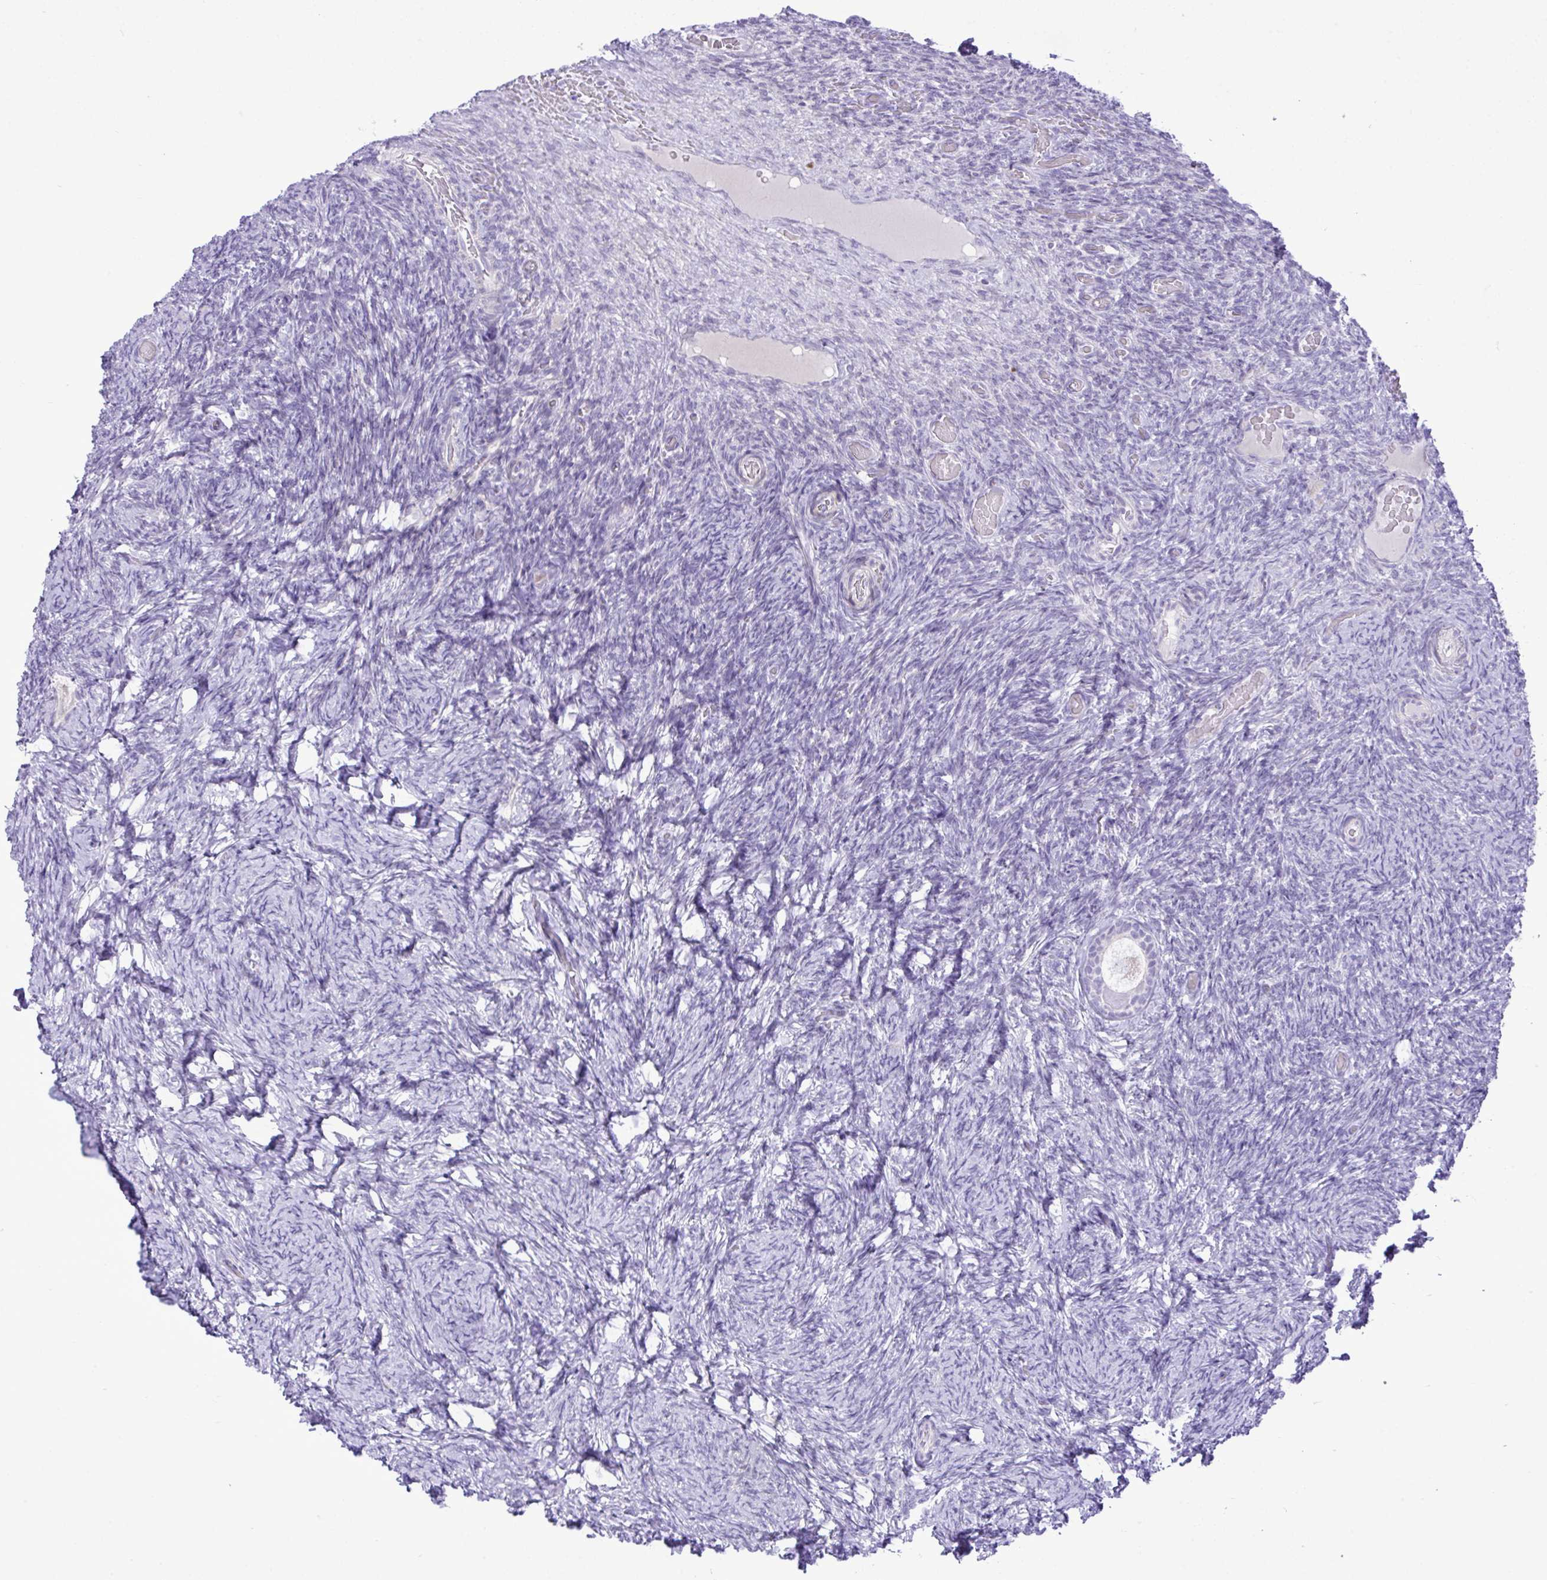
{"staining": {"intensity": "negative", "quantity": "none", "location": "none"}, "tissue": "ovary", "cell_type": "Follicle cells", "image_type": "normal", "snomed": [{"axis": "morphology", "description": "Normal tissue, NOS"}, {"axis": "topography", "description": "Ovary"}], "caption": "The IHC photomicrograph has no significant expression in follicle cells of ovary.", "gene": "SPAG1", "patient": {"sex": "female", "age": 34}}